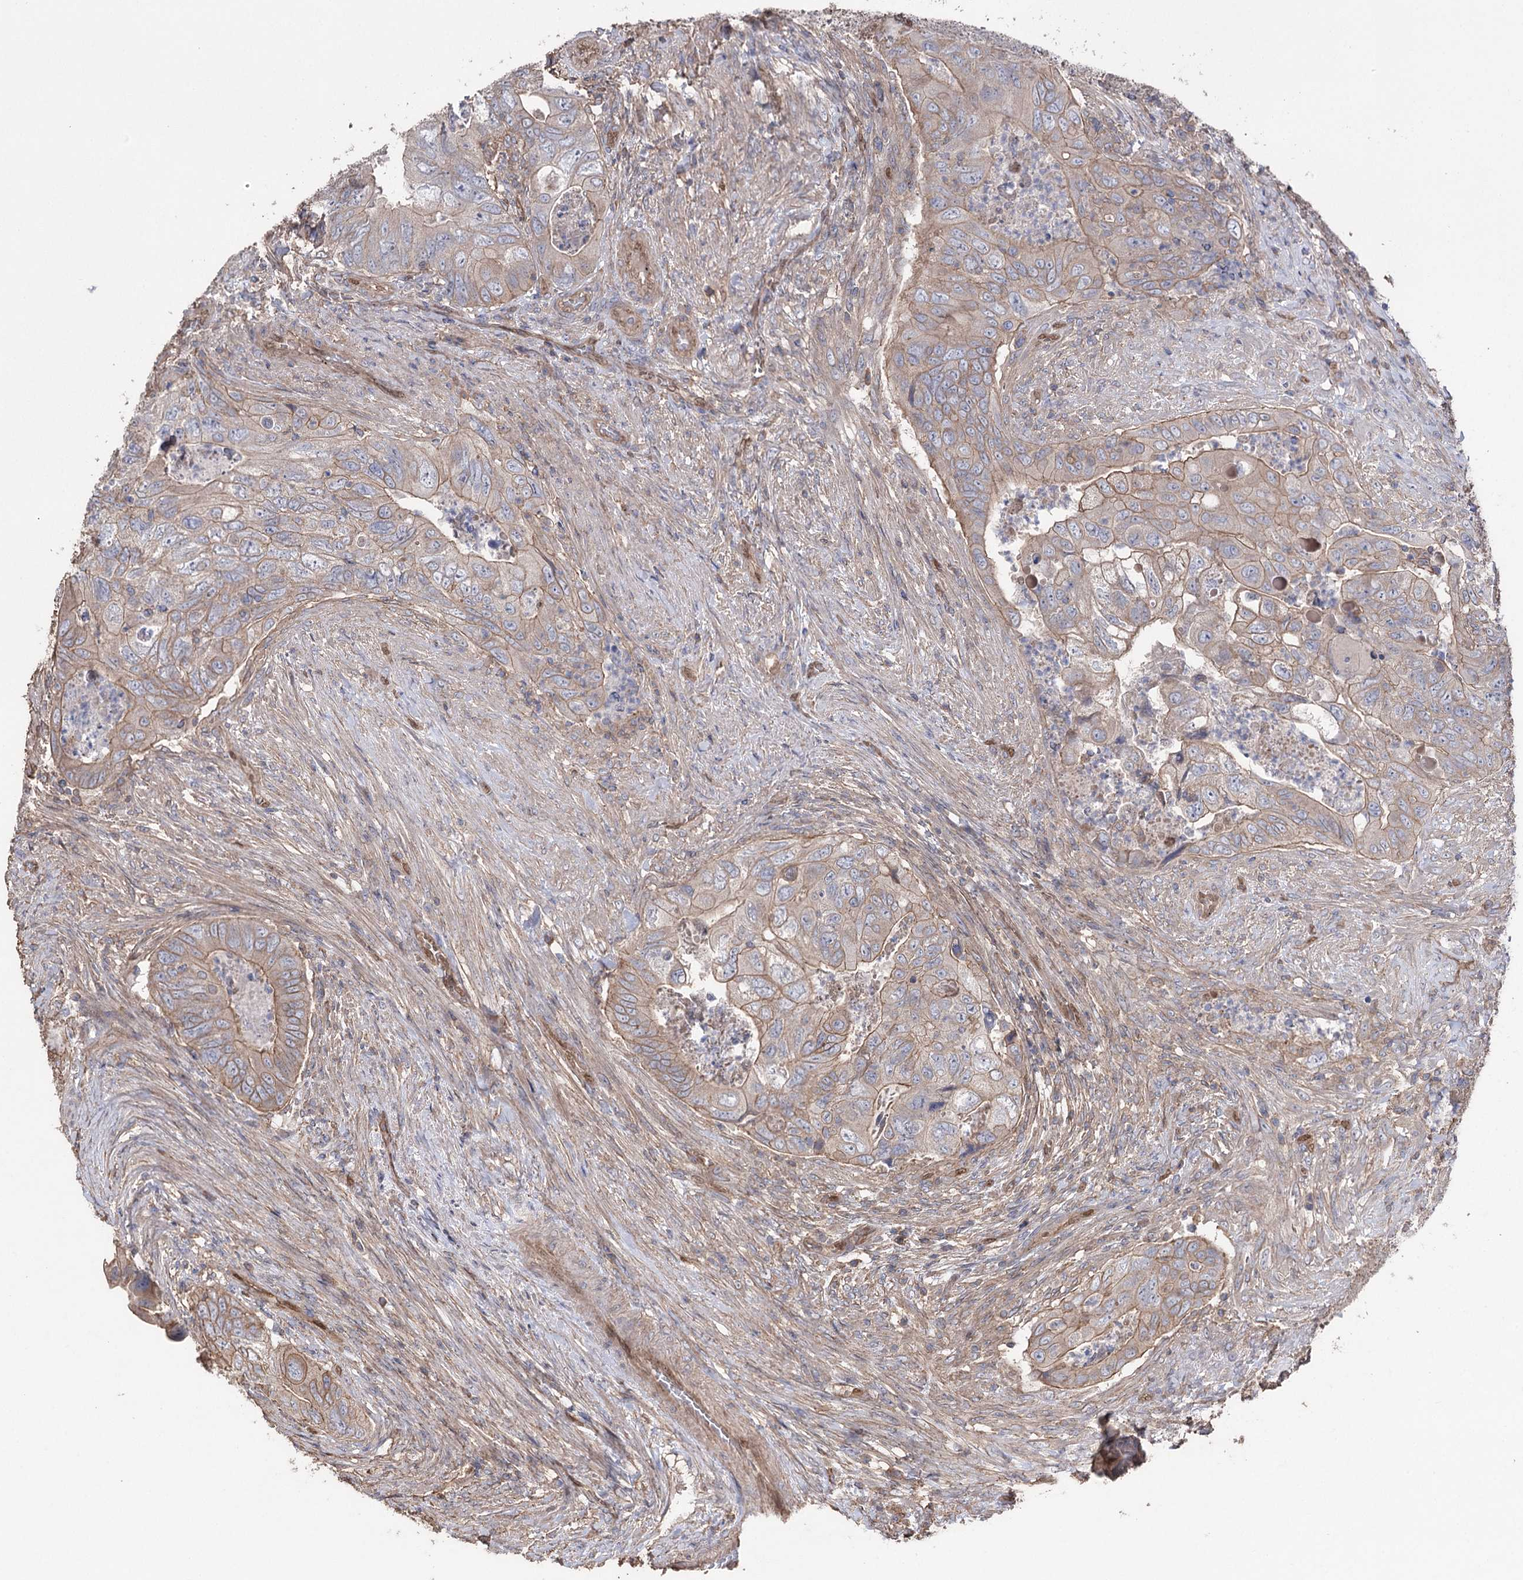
{"staining": {"intensity": "moderate", "quantity": "25%-75%", "location": "cytoplasmic/membranous"}, "tissue": "colorectal cancer", "cell_type": "Tumor cells", "image_type": "cancer", "snomed": [{"axis": "morphology", "description": "Adenocarcinoma, NOS"}, {"axis": "topography", "description": "Rectum"}], "caption": "A micrograph of colorectal cancer (adenocarcinoma) stained for a protein reveals moderate cytoplasmic/membranous brown staining in tumor cells.", "gene": "FAM13B", "patient": {"sex": "male", "age": 63}}